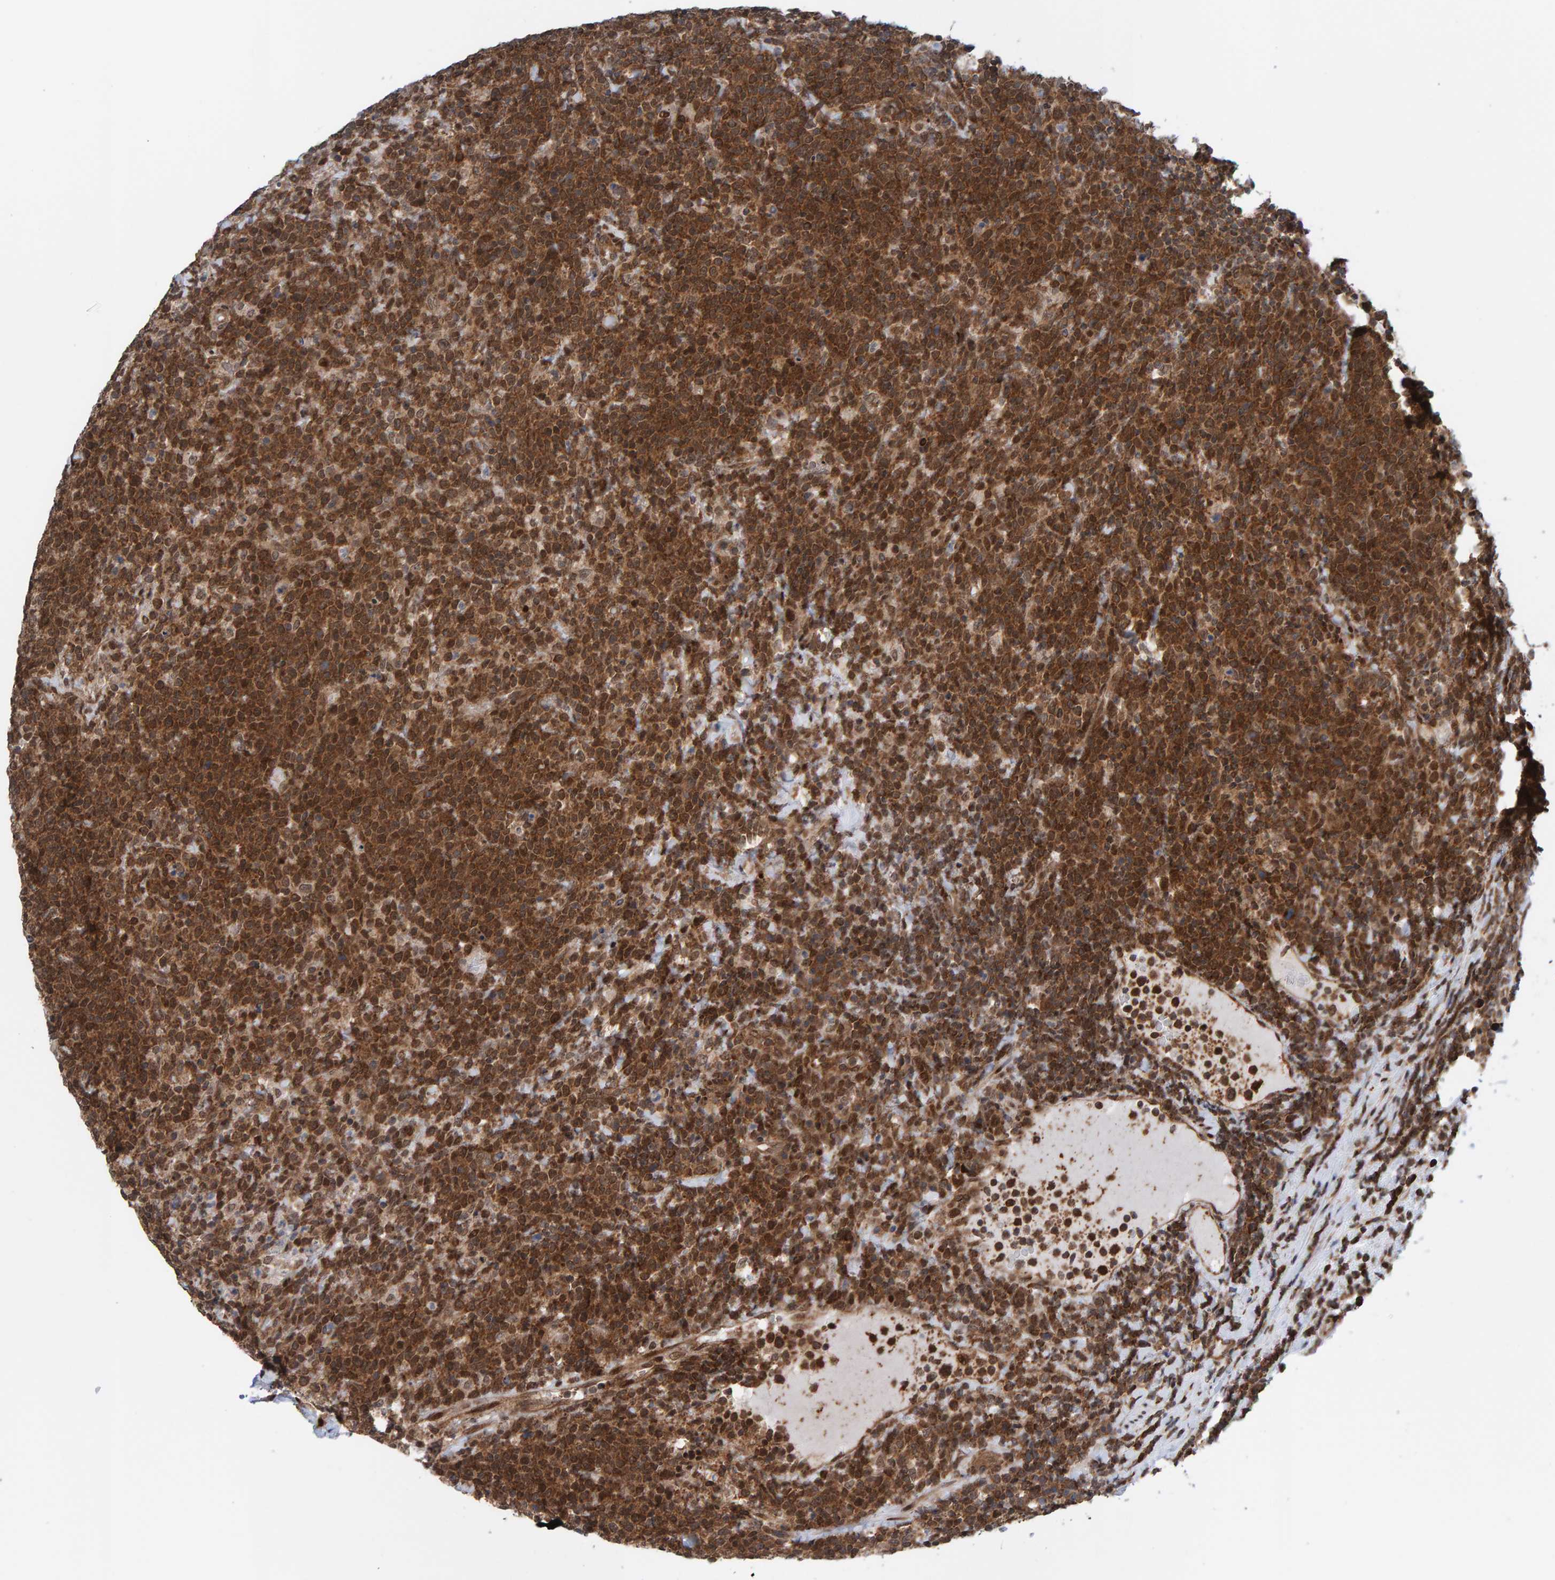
{"staining": {"intensity": "strong", "quantity": ">75%", "location": "cytoplasmic/membranous"}, "tissue": "lymphoma", "cell_type": "Tumor cells", "image_type": "cancer", "snomed": [{"axis": "morphology", "description": "Malignant lymphoma, non-Hodgkin's type, High grade"}, {"axis": "topography", "description": "Lymph node"}], "caption": "The histopathology image demonstrates staining of lymphoma, revealing strong cytoplasmic/membranous protein positivity (brown color) within tumor cells.", "gene": "ZNF366", "patient": {"sex": "male", "age": 61}}